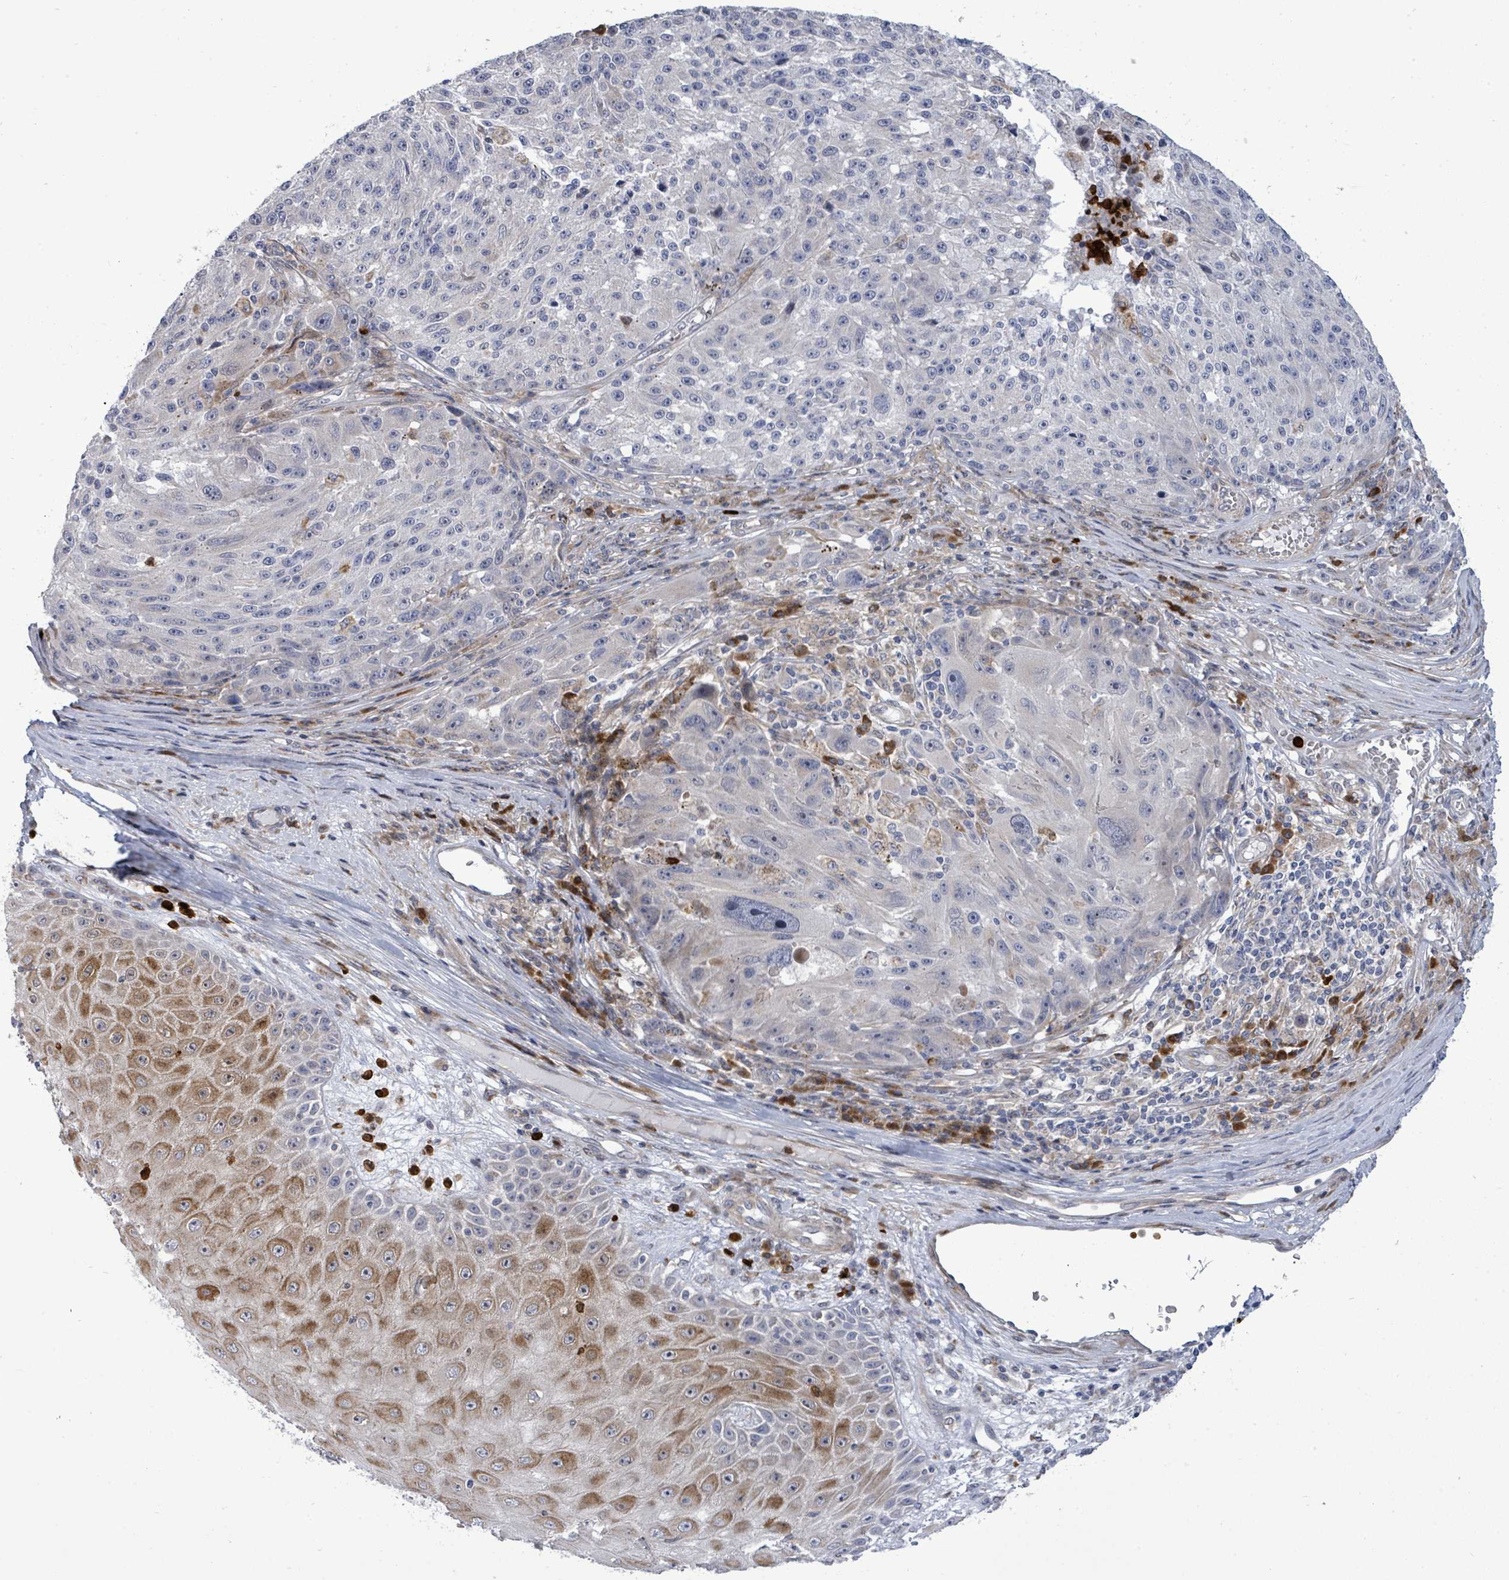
{"staining": {"intensity": "negative", "quantity": "none", "location": "none"}, "tissue": "melanoma", "cell_type": "Tumor cells", "image_type": "cancer", "snomed": [{"axis": "morphology", "description": "Malignant melanoma, NOS"}, {"axis": "topography", "description": "Skin"}], "caption": "An immunohistochemistry (IHC) micrograph of malignant melanoma is shown. There is no staining in tumor cells of malignant melanoma.", "gene": "SAR1A", "patient": {"sex": "male", "age": 53}}